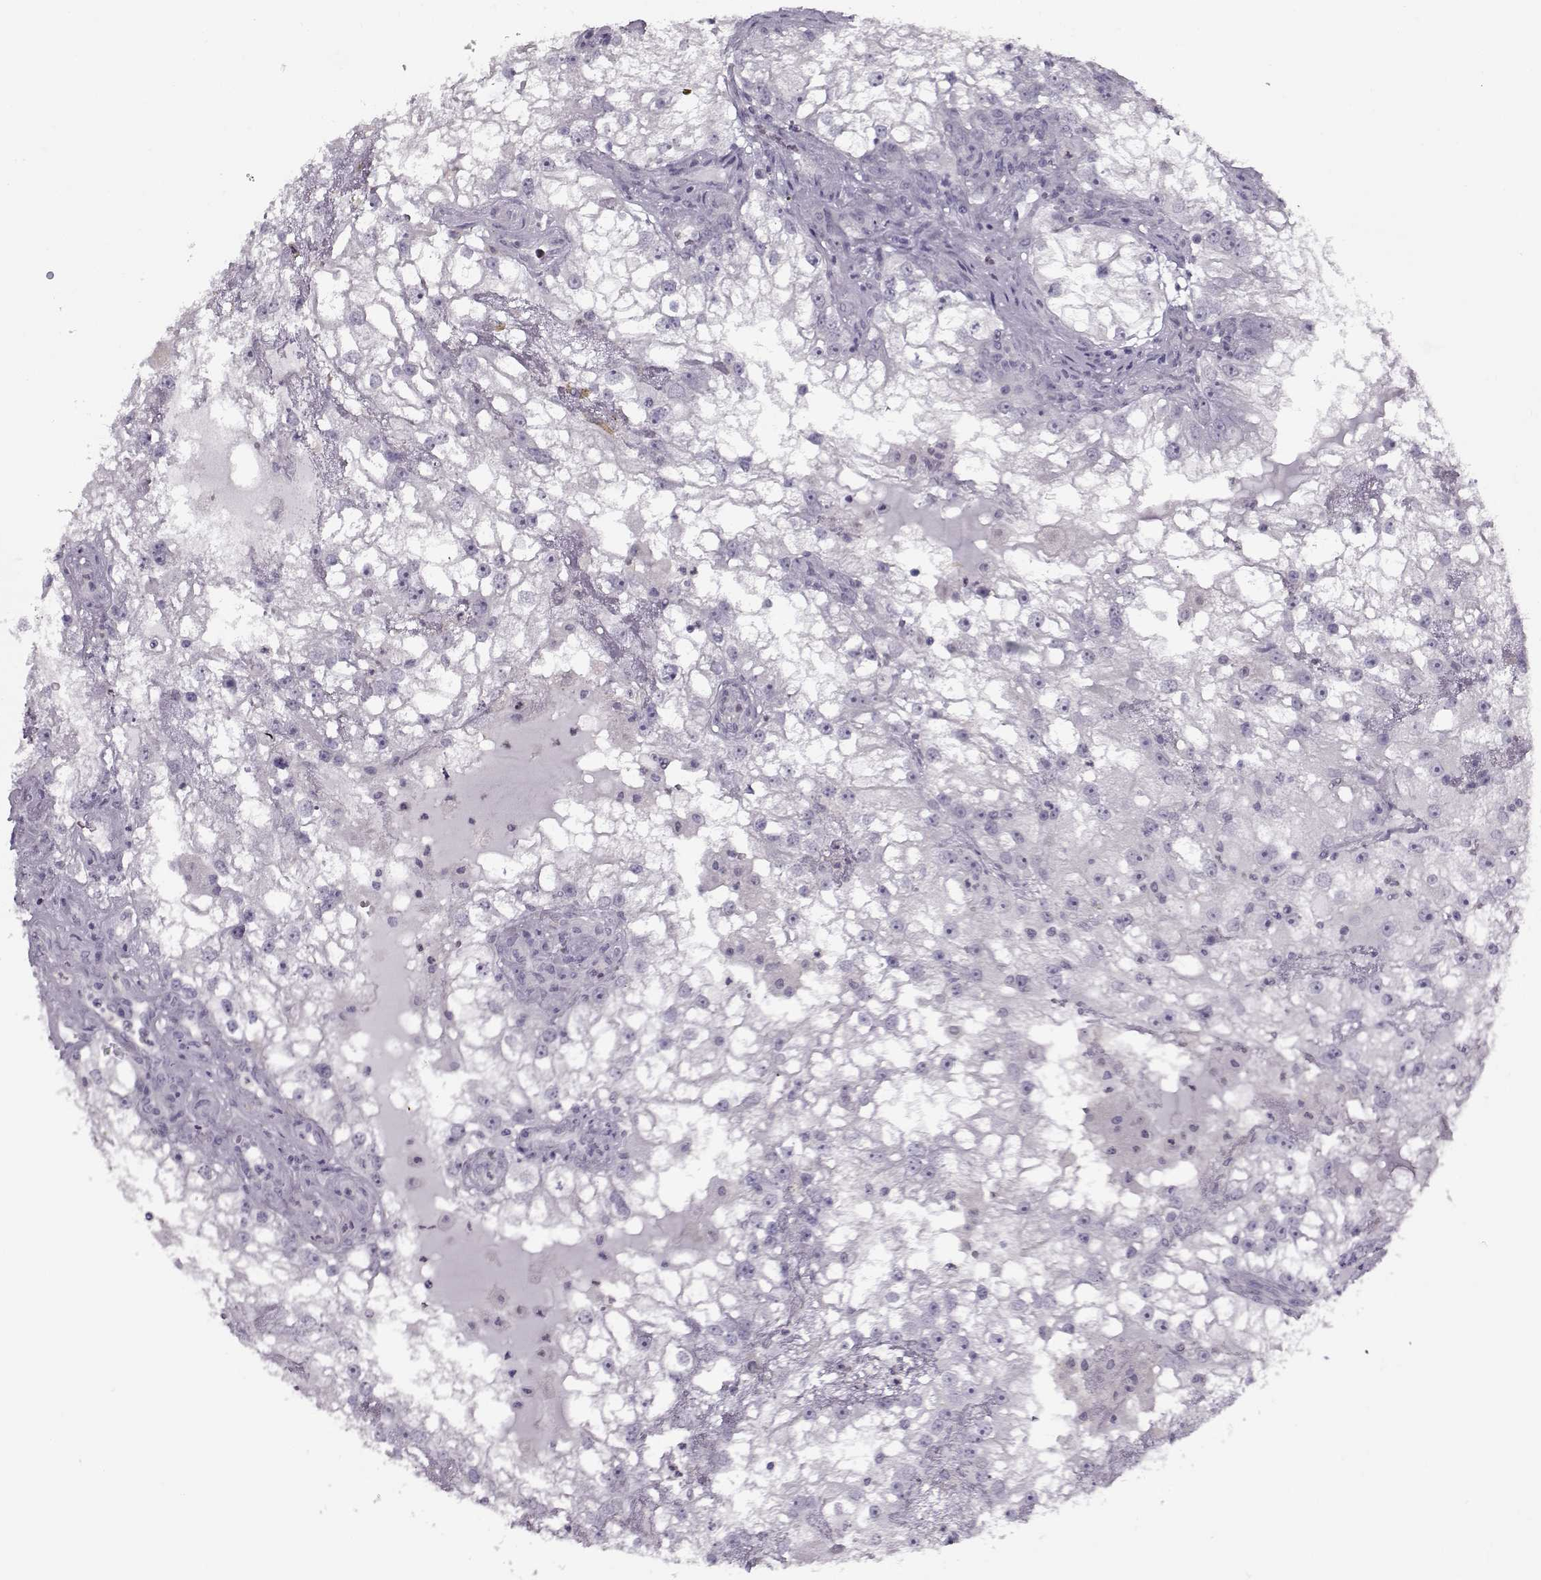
{"staining": {"intensity": "negative", "quantity": "none", "location": "none"}, "tissue": "renal cancer", "cell_type": "Tumor cells", "image_type": "cancer", "snomed": [{"axis": "morphology", "description": "Adenocarcinoma, NOS"}, {"axis": "topography", "description": "Kidney"}], "caption": "An IHC micrograph of renal cancer is shown. There is no staining in tumor cells of renal cancer.", "gene": "CIBAR1", "patient": {"sex": "male", "age": 59}}